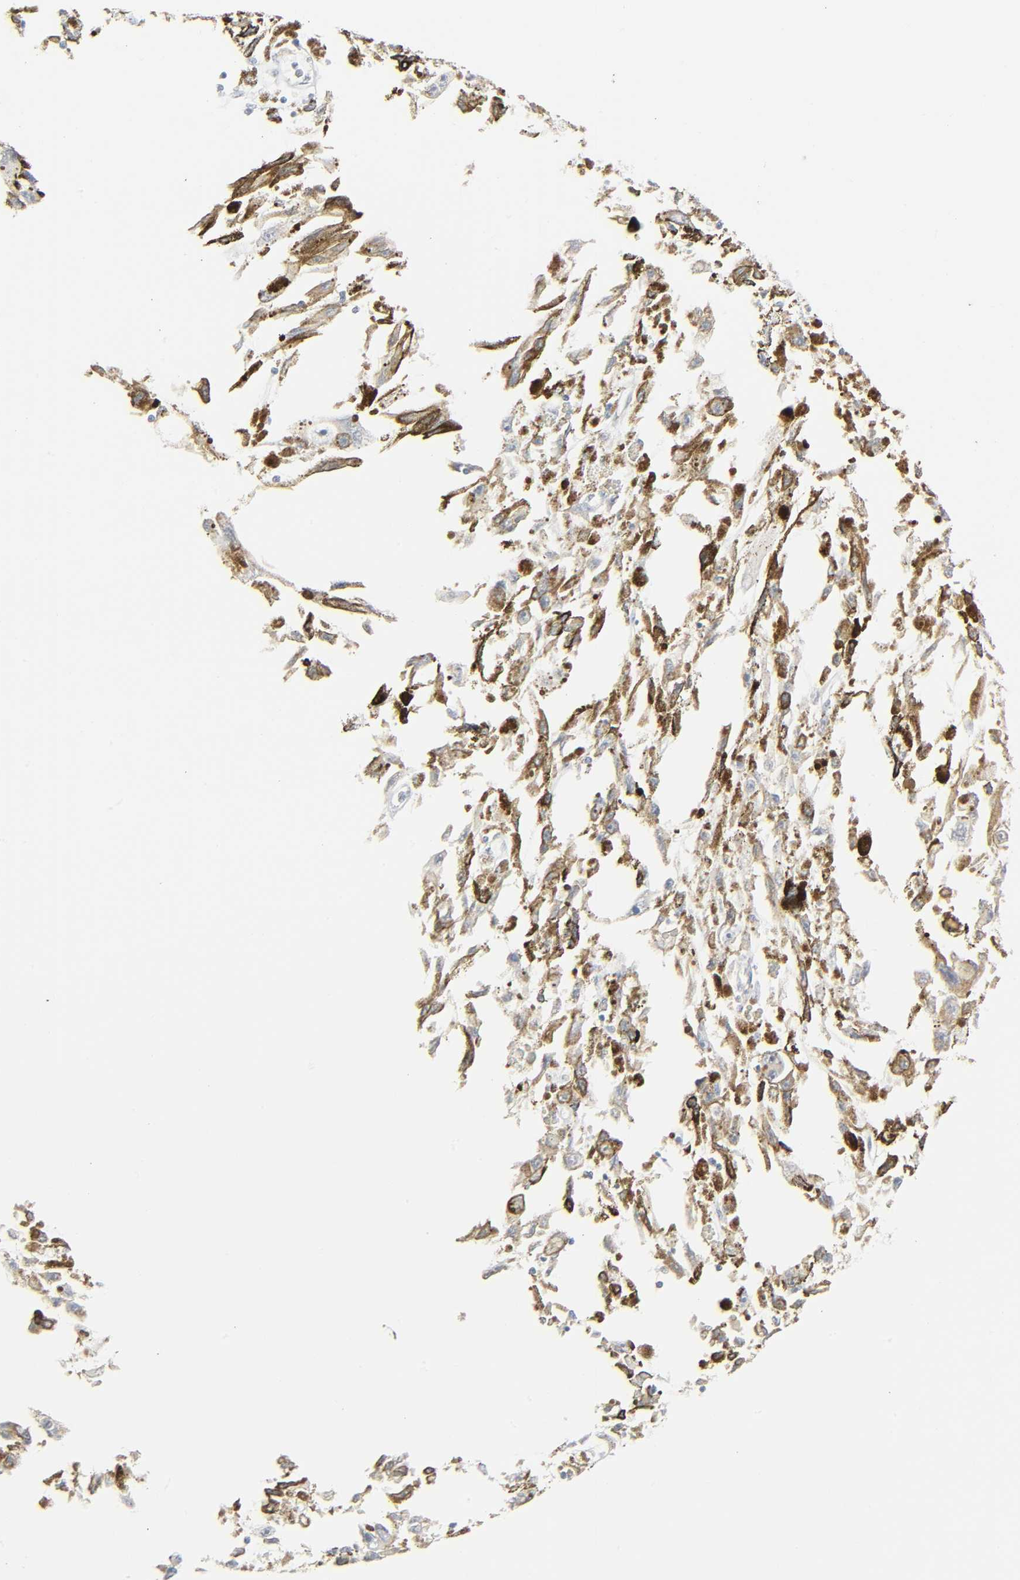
{"staining": {"intensity": "weak", "quantity": "25%-75%", "location": "cytoplasmic/membranous"}, "tissue": "melanoma", "cell_type": "Tumor cells", "image_type": "cancer", "snomed": [{"axis": "morphology", "description": "Malignant melanoma, NOS"}, {"axis": "topography", "description": "Skin"}], "caption": "Brown immunohistochemical staining in melanoma shows weak cytoplasmic/membranous positivity in about 25%-75% of tumor cells.", "gene": "ZBTB16", "patient": {"sex": "female", "age": 104}}